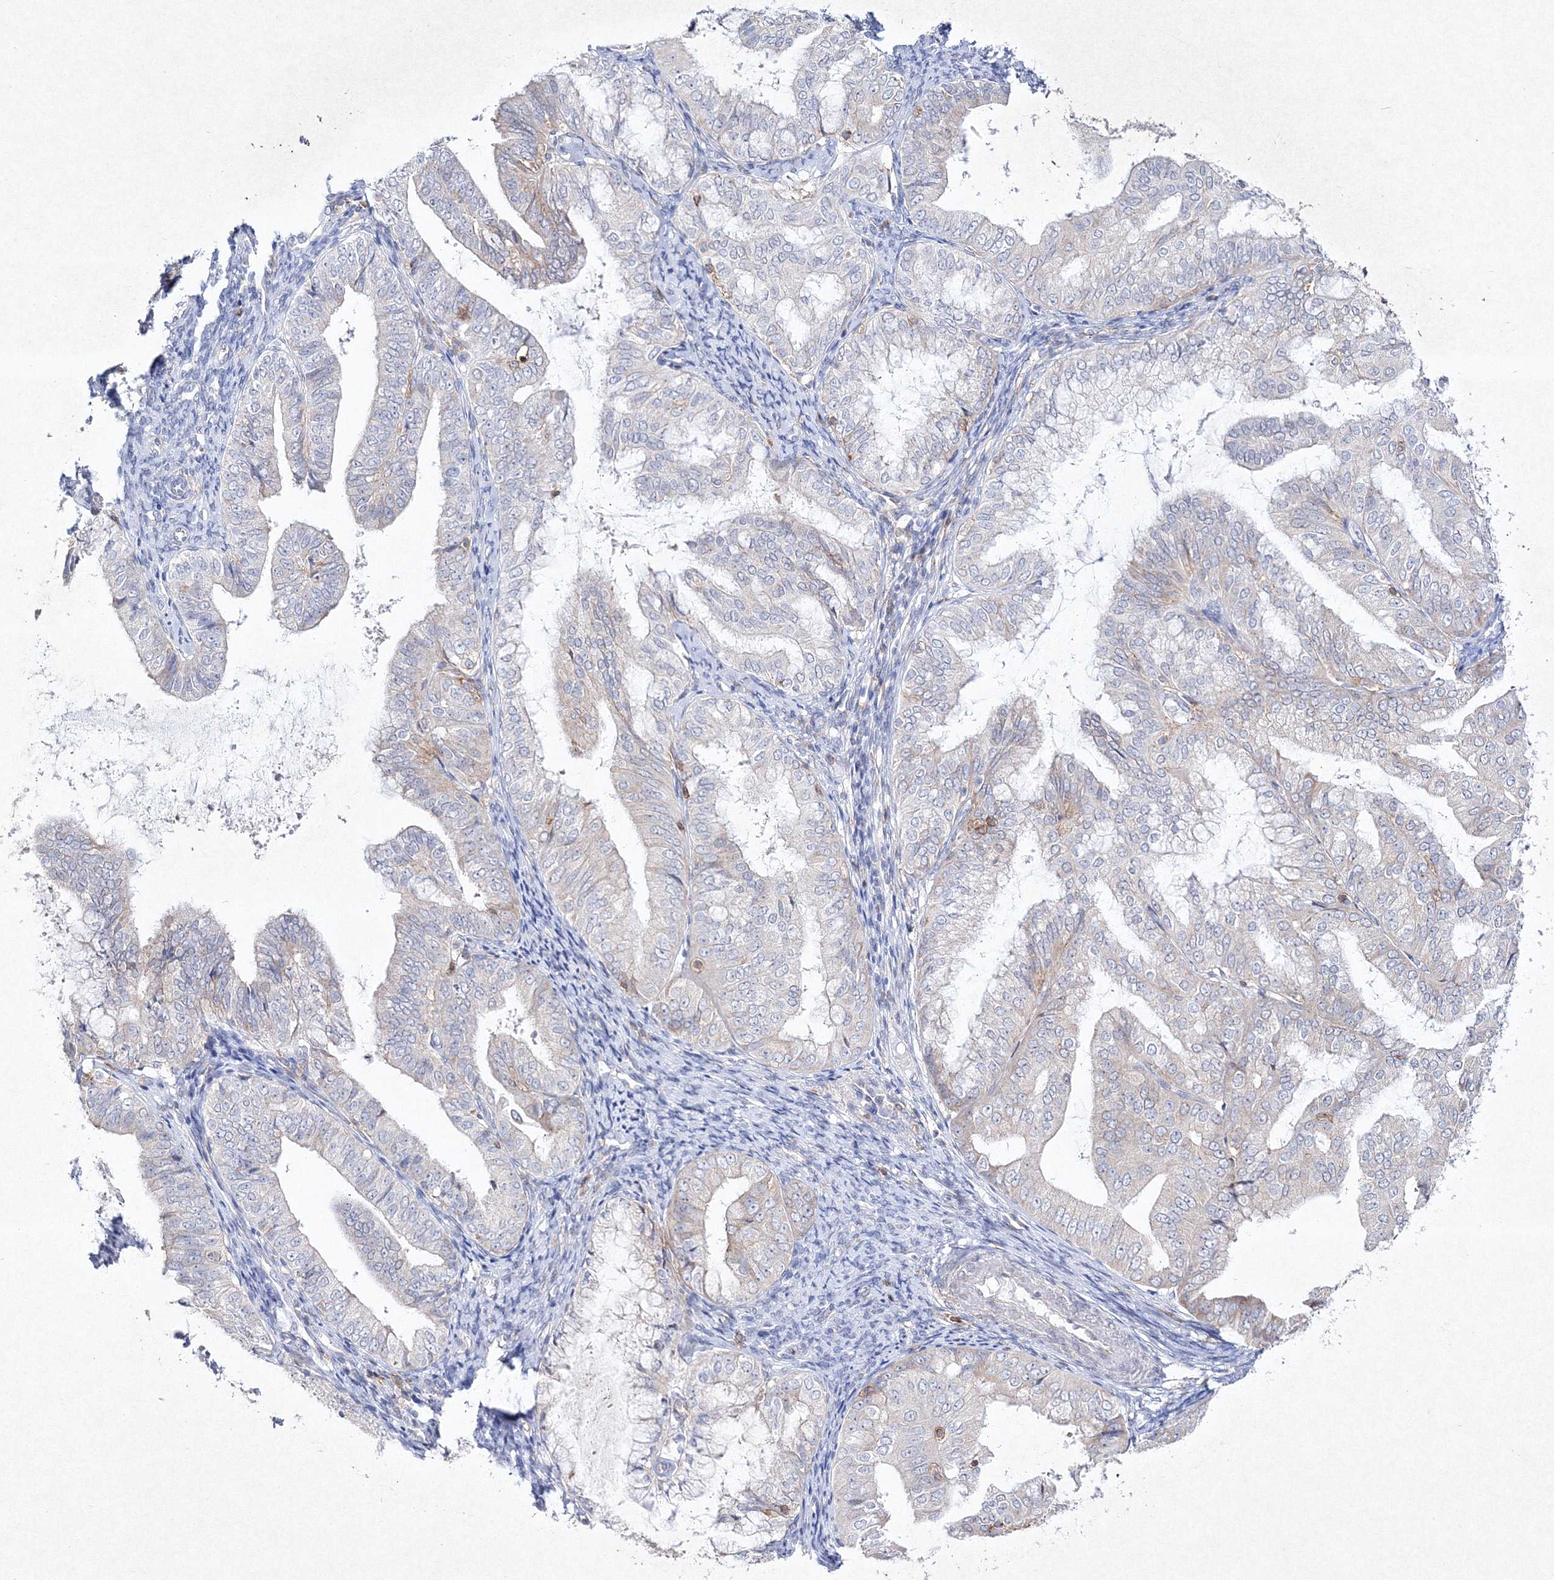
{"staining": {"intensity": "negative", "quantity": "none", "location": "none"}, "tissue": "endometrial cancer", "cell_type": "Tumor cells", "image_type": "cancer", "snomed": [{"axis": "morphology", "description": "Adenocarcinoma, NOS"}, {"axis": "topography", "description": "Endometrium"}], "caption": "The immunohistochemistry histopathology image has no significant expression in tumor cells of adenocarcinoma (endometrial) tissue. (Stains: DAB (3,3'-diaminobenzidine) IHC with hematoxylin counter stain, Microscopy: brightfield microscopy at high magnification).", "gene": "HCST", "patient": {"sex": "female", "age": 63}}